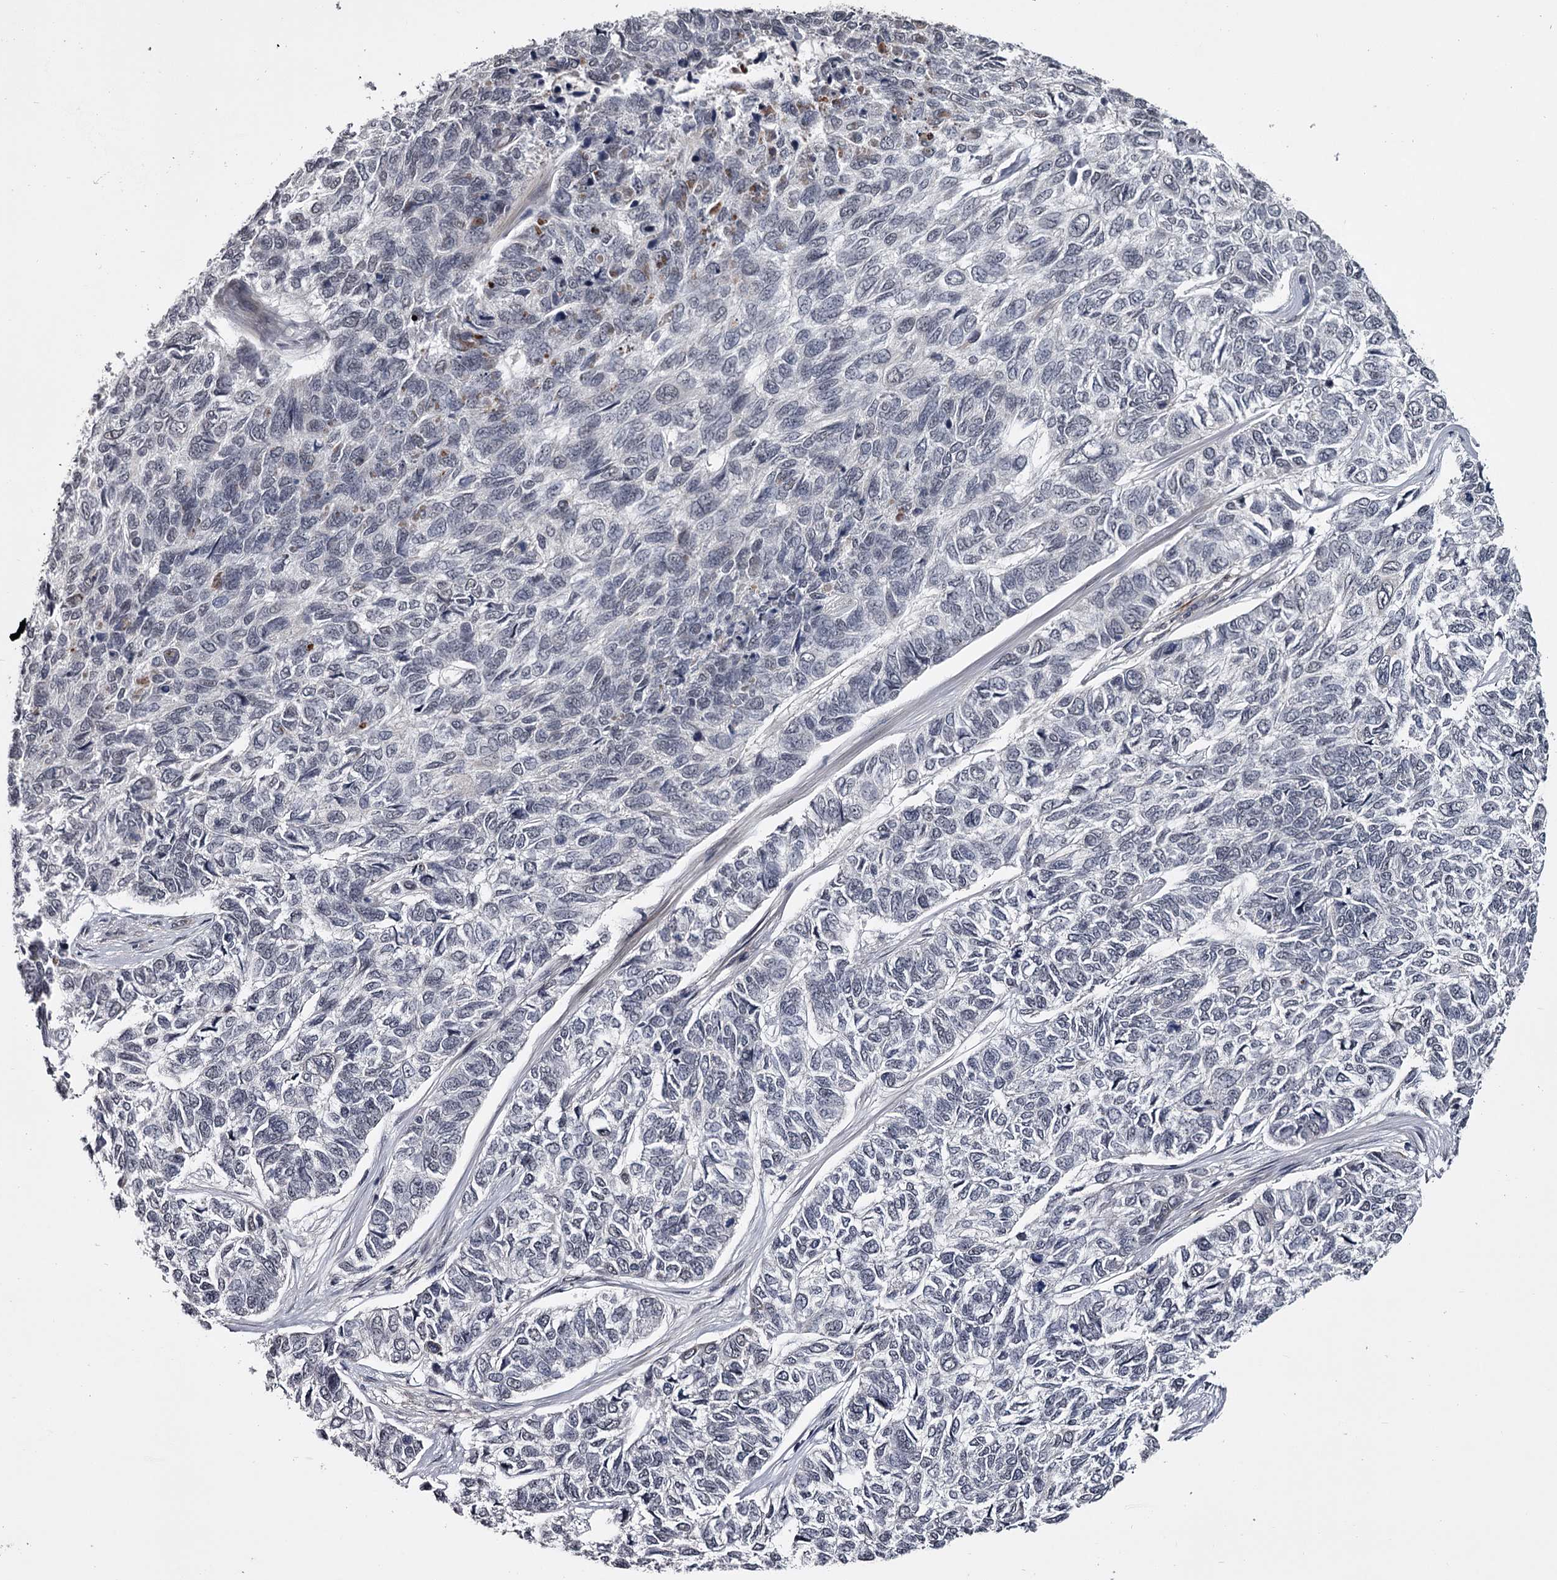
{"staining": {"intensity": "negative", "quantity": "none", "location": "none"}, "tissue": "skin cancer", "cell_type": "Tumor cells", "image_type": "cancer", "snomed": [{"axis": "morphology", "description": "Basal cell carcinoma"}, {"axis": "topography", "description": "Skin"}], "caption": "Skin cancer was stained to show a protein in brown. There is no significant positivity in tumor cells. Brightfield microscopy of immunohistochemistry stained with DAB (brown) and hematoxylin (blue), captured at high magnification.", "gene": "PRPF40B", "patient": {"sex": "female", "age": 65}}